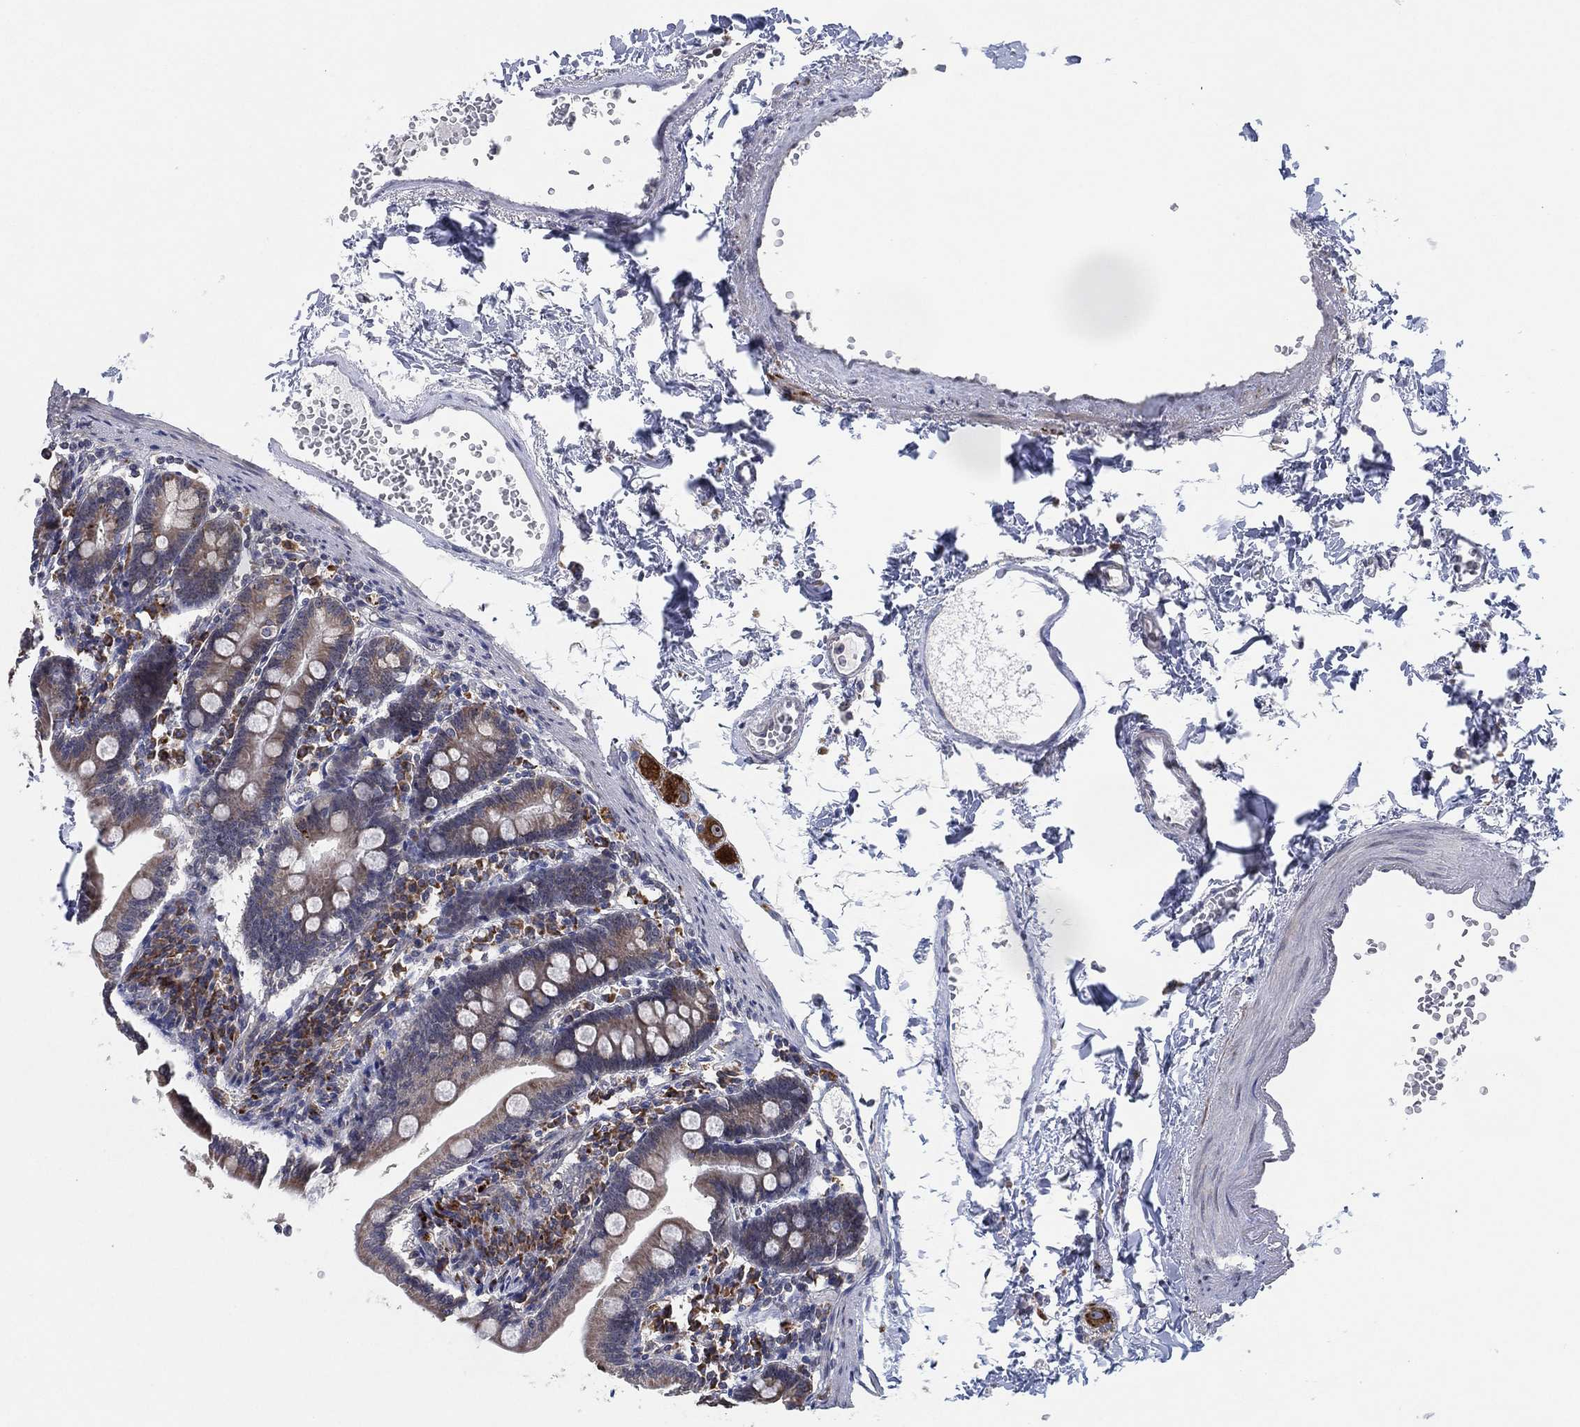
{"staining": {"intensity": "moderate", "quantity": ">75%", "location": "cytoplasmic/membranous"}, "tissue": "duodenum", "cell_type": "Glandular cells", "image_type": "normal", "snomed": [{"axis": "morphology", "description": "Normal tissue, NOS"}, {"axis": "topography", "description": "Duodenum"}], "caption": "High-magnification brightfield microscopy of benign duodenum stained with DAB (3,3'-diaminobenzidine) (brown) and counterstained with hematoxylin (blue). glandular cells exhibit moderate cytoplasmic/membranous expression is present in approximately>75% of cells. (Stains: DAB (3,3'-diaminobenzidine) in brown, nuclei in blue, Microscopy: brightfield microscopy at high magnification).", "gene": "FAM104A", "patient": {"sex": "female", "age": 67}}